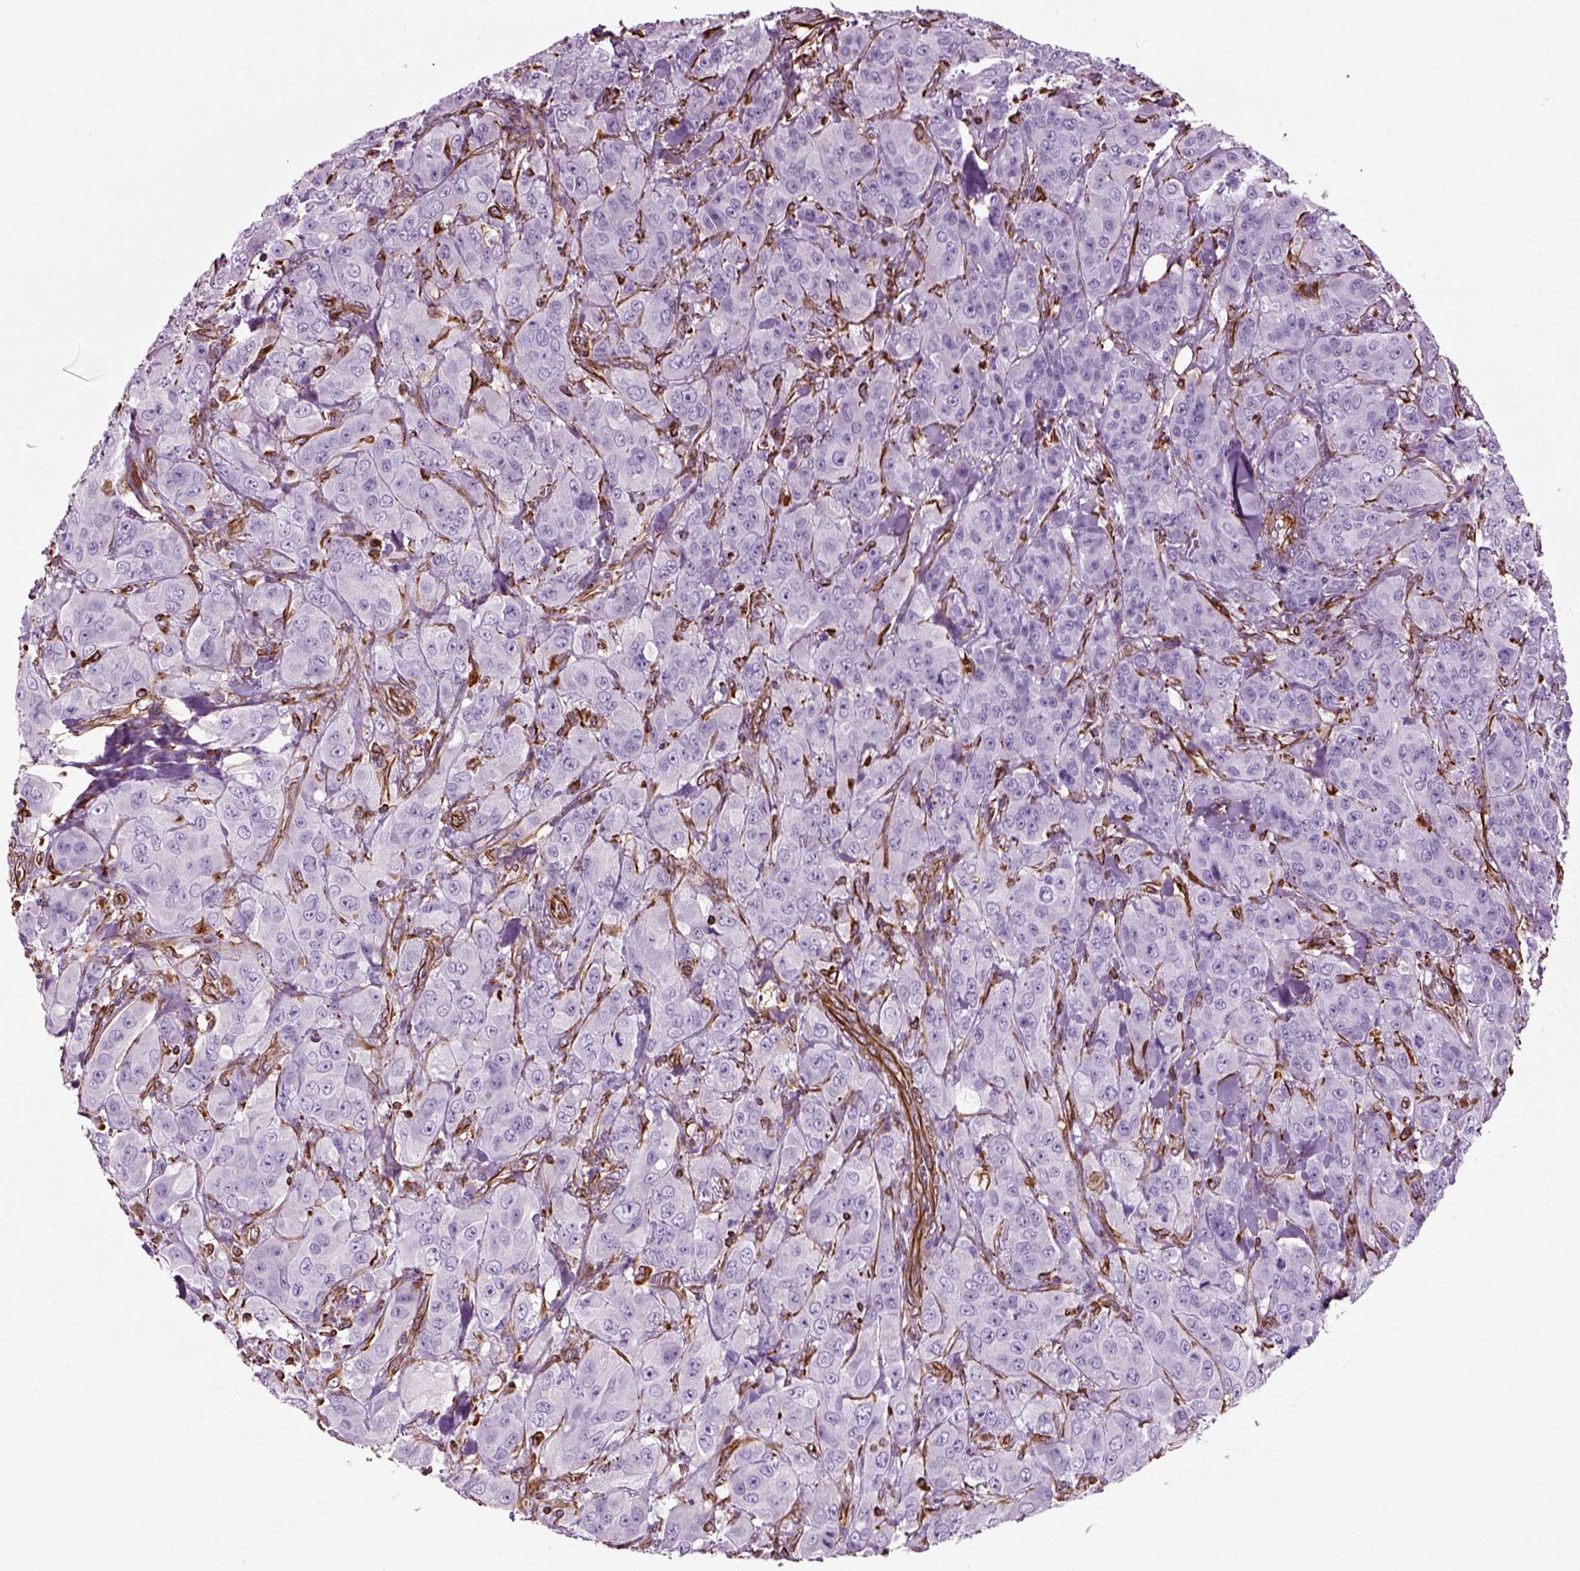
{"staining": {"intensity": "negative", "quantity": "none", "location": "none"}, "tissue": "breast cancer", "cell_type": "Tumor cells", "image_type": "cancer", "snomed": [{"axis": "morphology", "description": "Duct carcinoma"}, {"axis": "topography", "description": "Breast"}], "caption": "Protein analysis of breast cancer demonstrates no significant positivity in tumor cells.", "gene": "ACER3", "patient": {"sex": "female", "age": 43}}